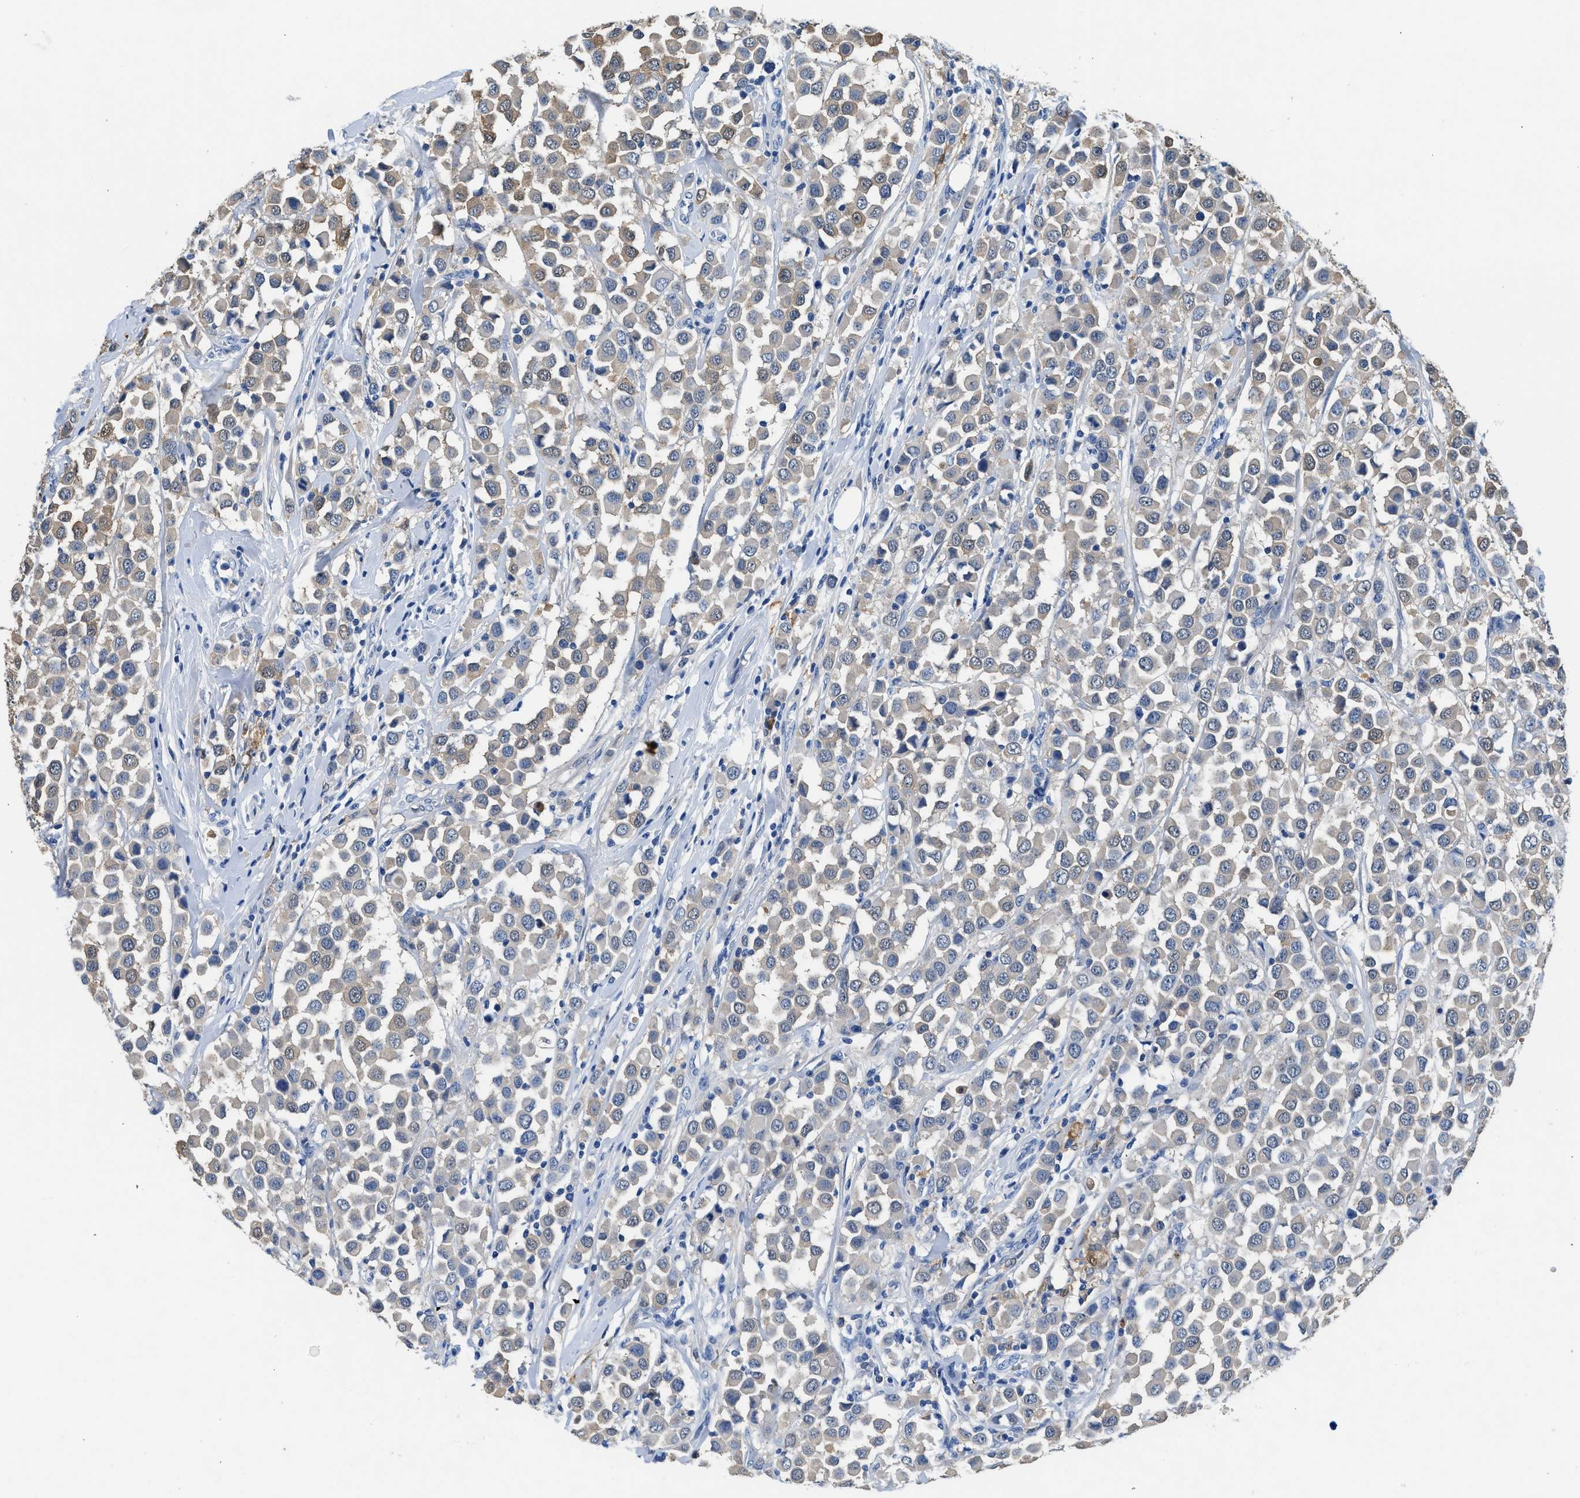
{"staining": {"intensity": "weak", "quantity": "<25%", "location": "cytoplasmic/membranous"}, "tissue": "breast cancer", "cell_type": "Tumor cells", "image_type": "cancer", "snomed": [{"axis": "morphology", "description": "Duct carcinoma"}, {"axis": "topography", "description": "Breast"}], "caption": "Human breast intraductal carcinoma stained for a protein using immunohistochemistry (IHC) reveals no positivity in tumor cells.", "gene": "FADS6", "patient": {"sex": "female", "age": 61}}